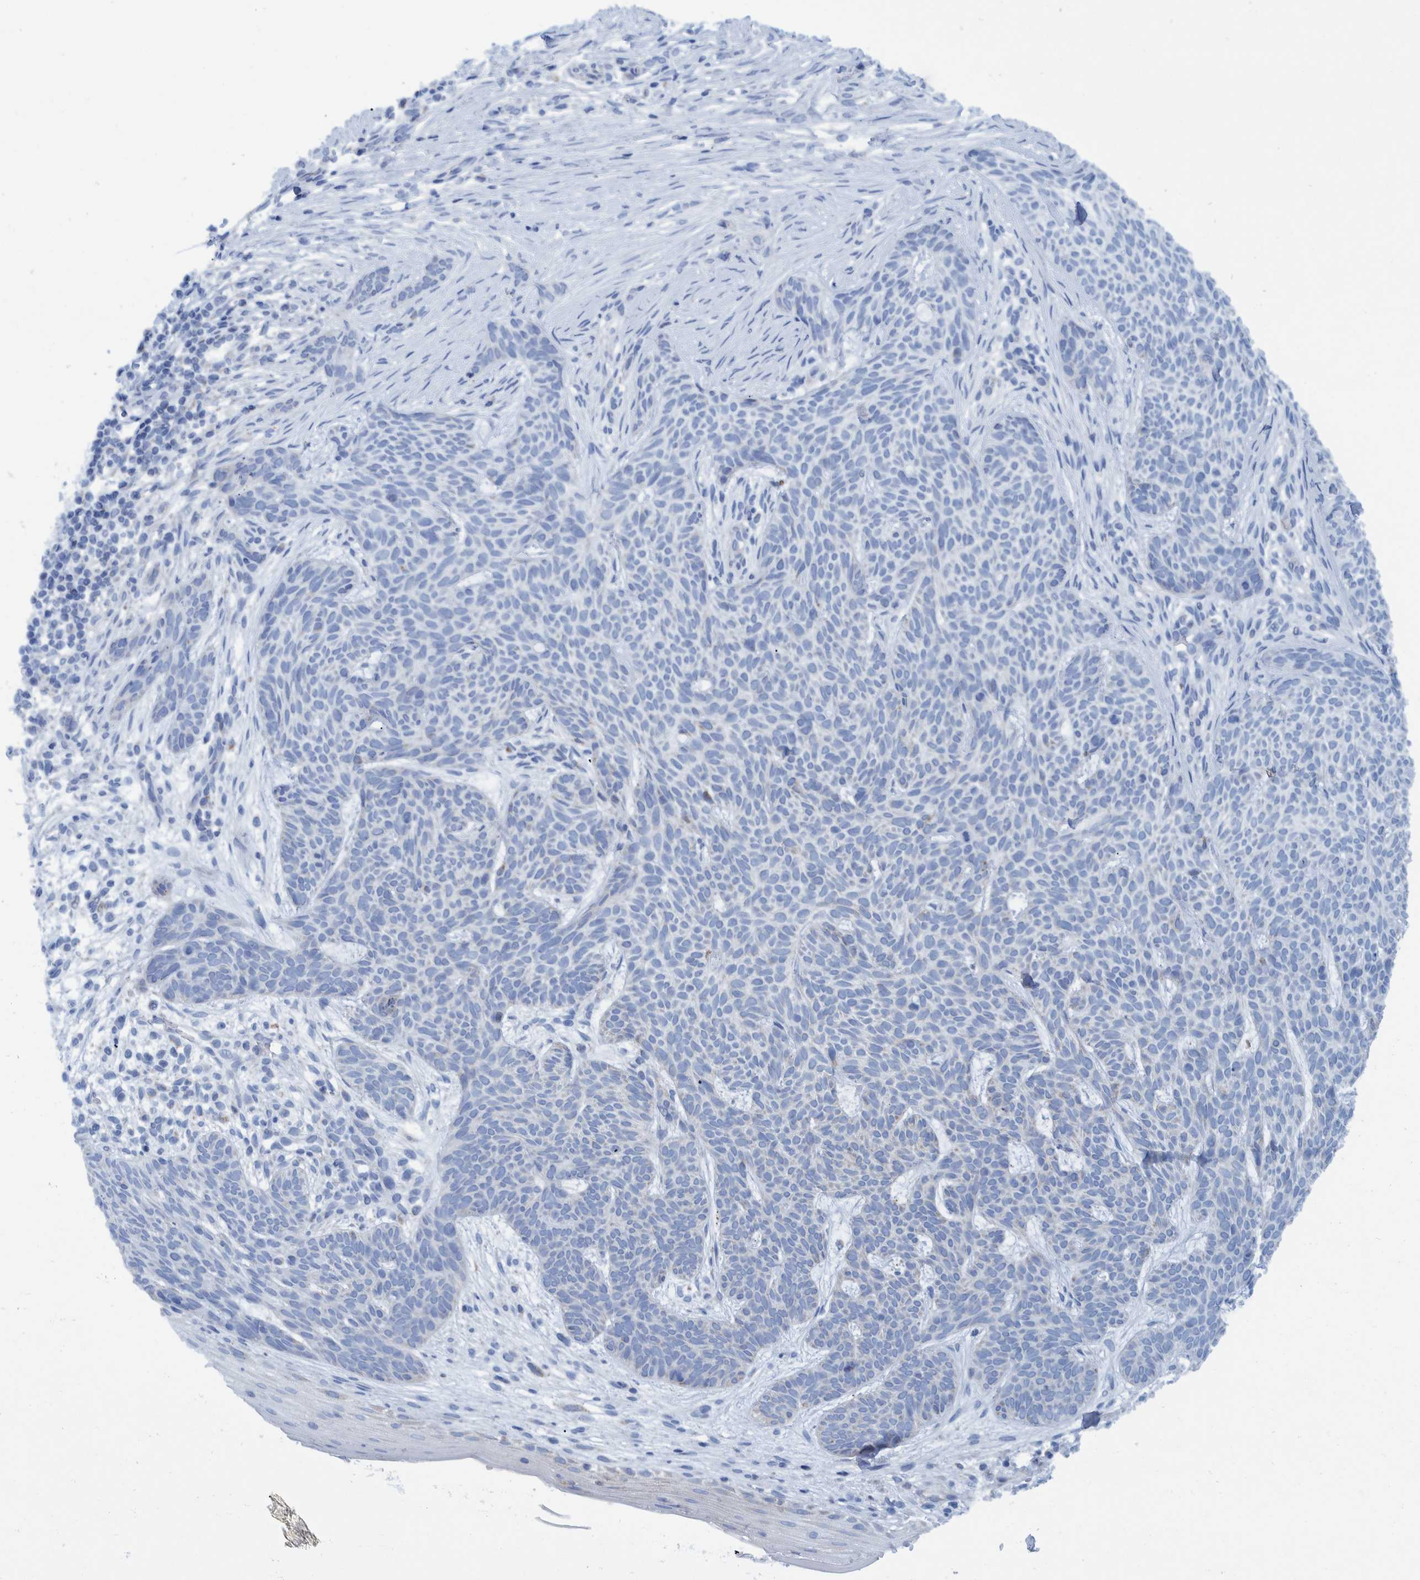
{"staining": {"intensity": "negative", "quantity": "none", "location": "none"}, "tissue": "skin cancer", "cell_type": "Tumor cells", "image_type": "cancer", "snomed": [{"axis": "morphology", "description": "Basal cell carcinoma"}, {"axis": "topography", "description": "Skin"}], "caption": "High power microscopy micrograph of an immunohistochemistry histopathology image of skin basal cell carcinoma, revealing no significant expression in tumor cells.", "gene": "BZW2", "patient": {"sex": "female", "age": 59}}